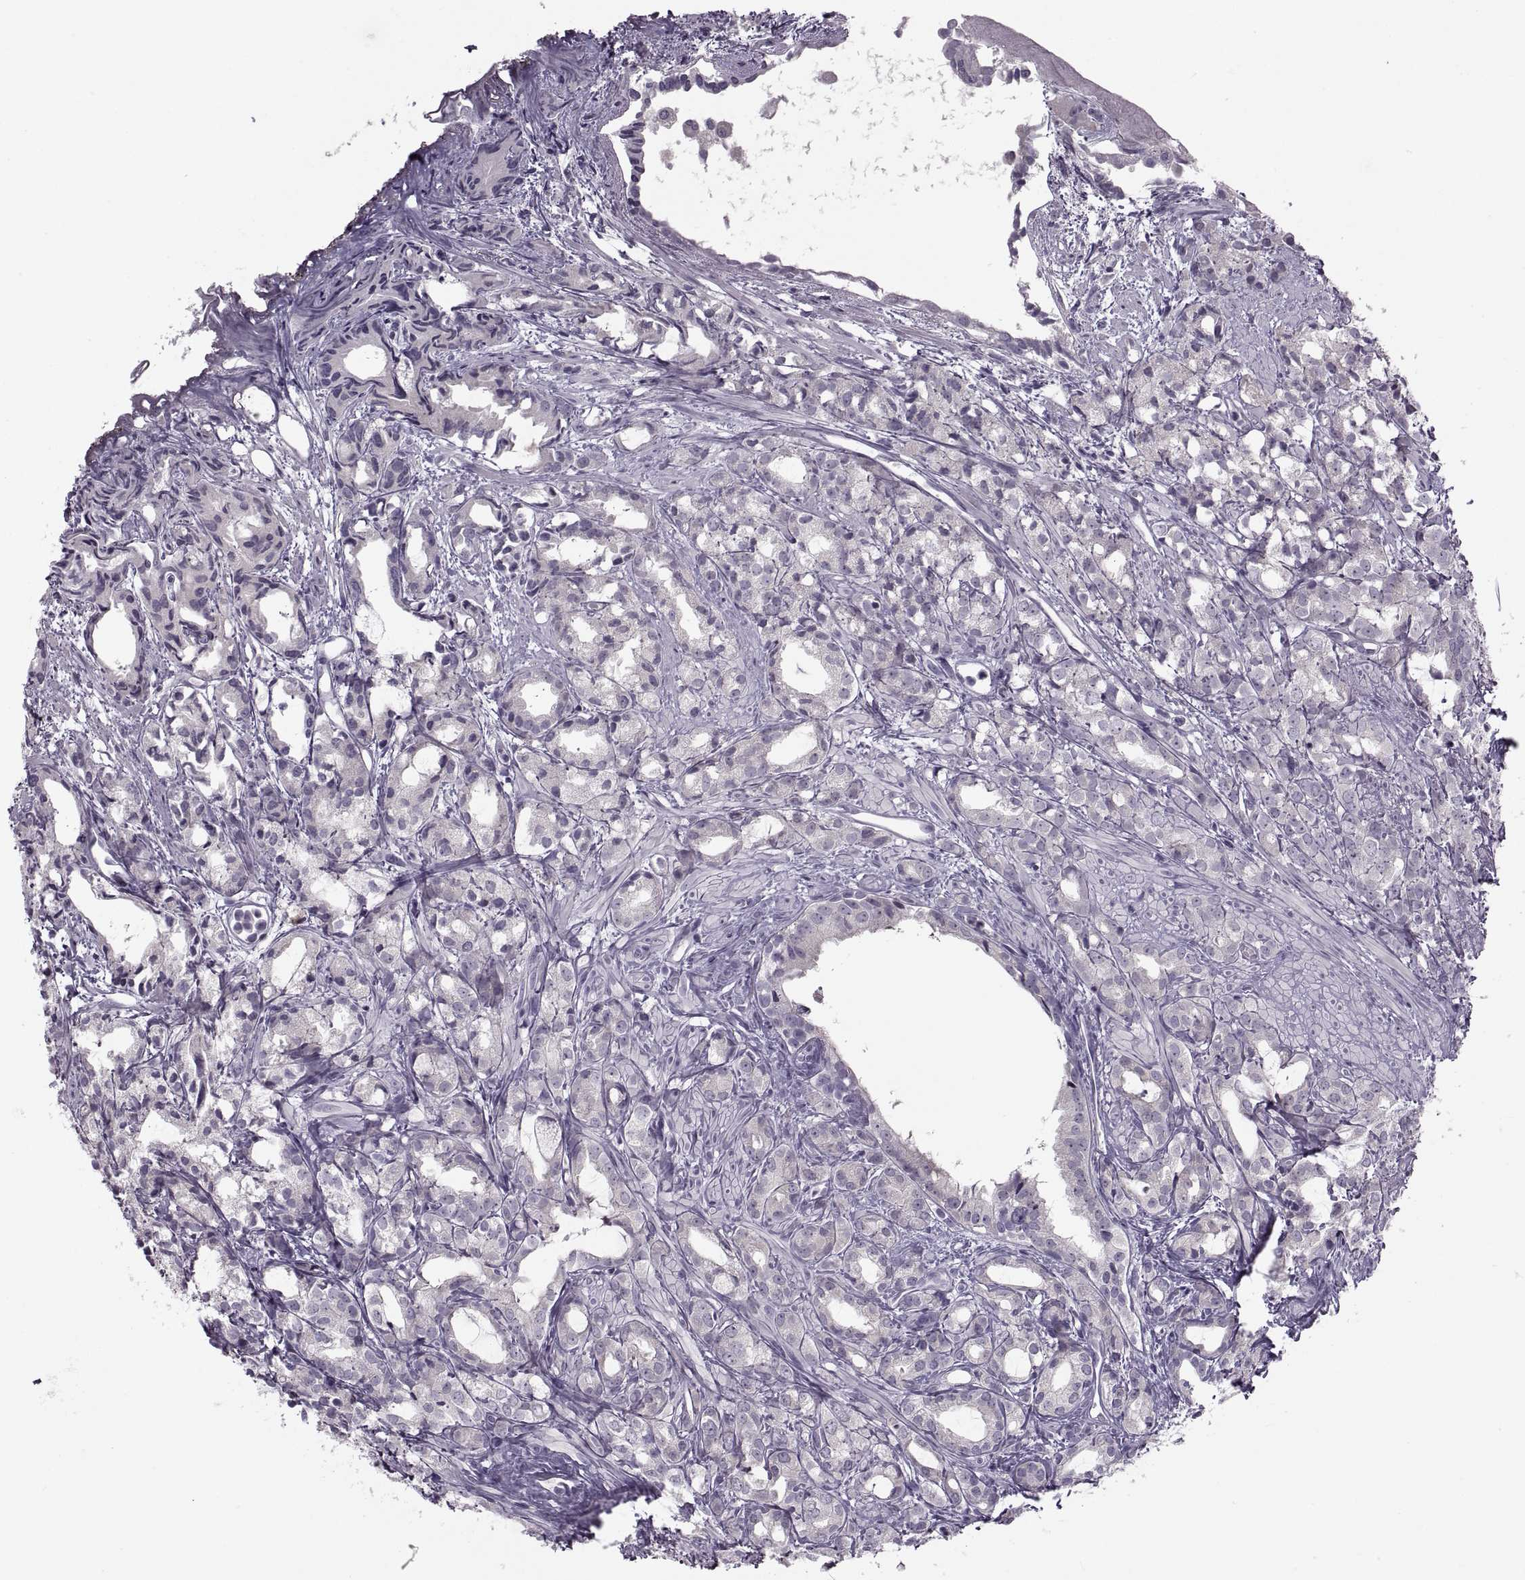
{"staining": {"intensity": "negative", "quantity": "none", "location": "none"}, "tissue": "prostate cancer", "cell_type": "Tumor cells", "image_type": "cancer", "snomed": [{"axis": "morphology", "description": "Adenocarcinoma, High grade"}, {"axis": "topography", "description": "Prostate"}], "caption": "This is an immunohistochemistry (IHC) photomicrograph of prostate high-grade adenocarcinoma. There is no expression in tumor cells.", "gene": "H2AP", "patient": {"sex": "male", "age": 79}}